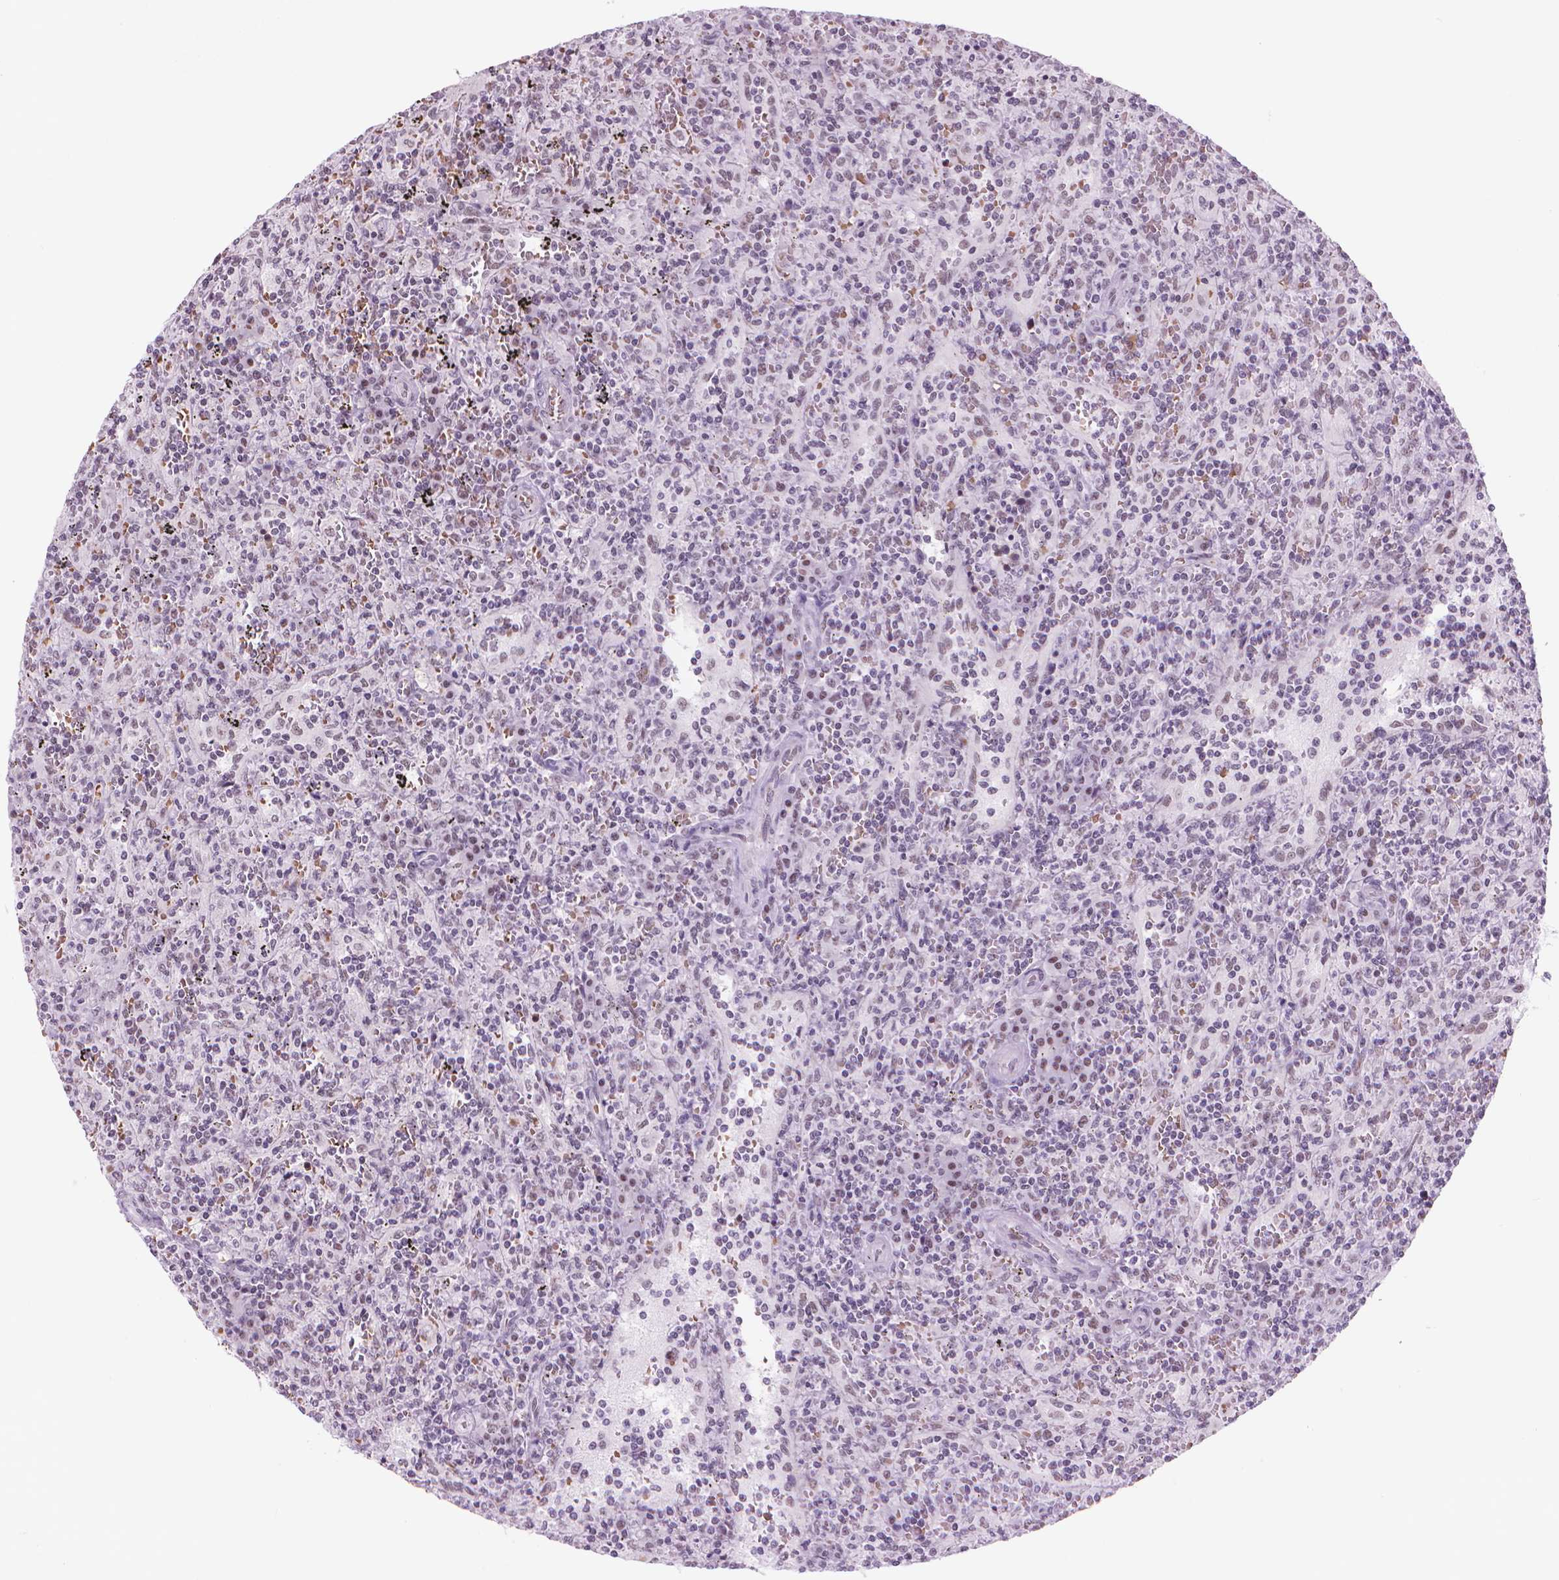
{"staining": {"intensity": "negative", "quantity": "none", "location": "none"}, "tissue": "lymphoma", "cell_type": "Tumor cells", "image_type": "cancer", "snomed": [{"axis": "morphology", "description": "Malignant lymphoma, non-Hodgkin's type, Low grade"}, {"axis": "topography", "description": "Spleen"}], "caption": "Low-grade malignant lymphoma, non-Hodgkin's type stained for a protein using immunohistochemistry shows no expression tumor cells.", "gene": "POLR3D", "patient": {"sex": "male", "age": 62}}